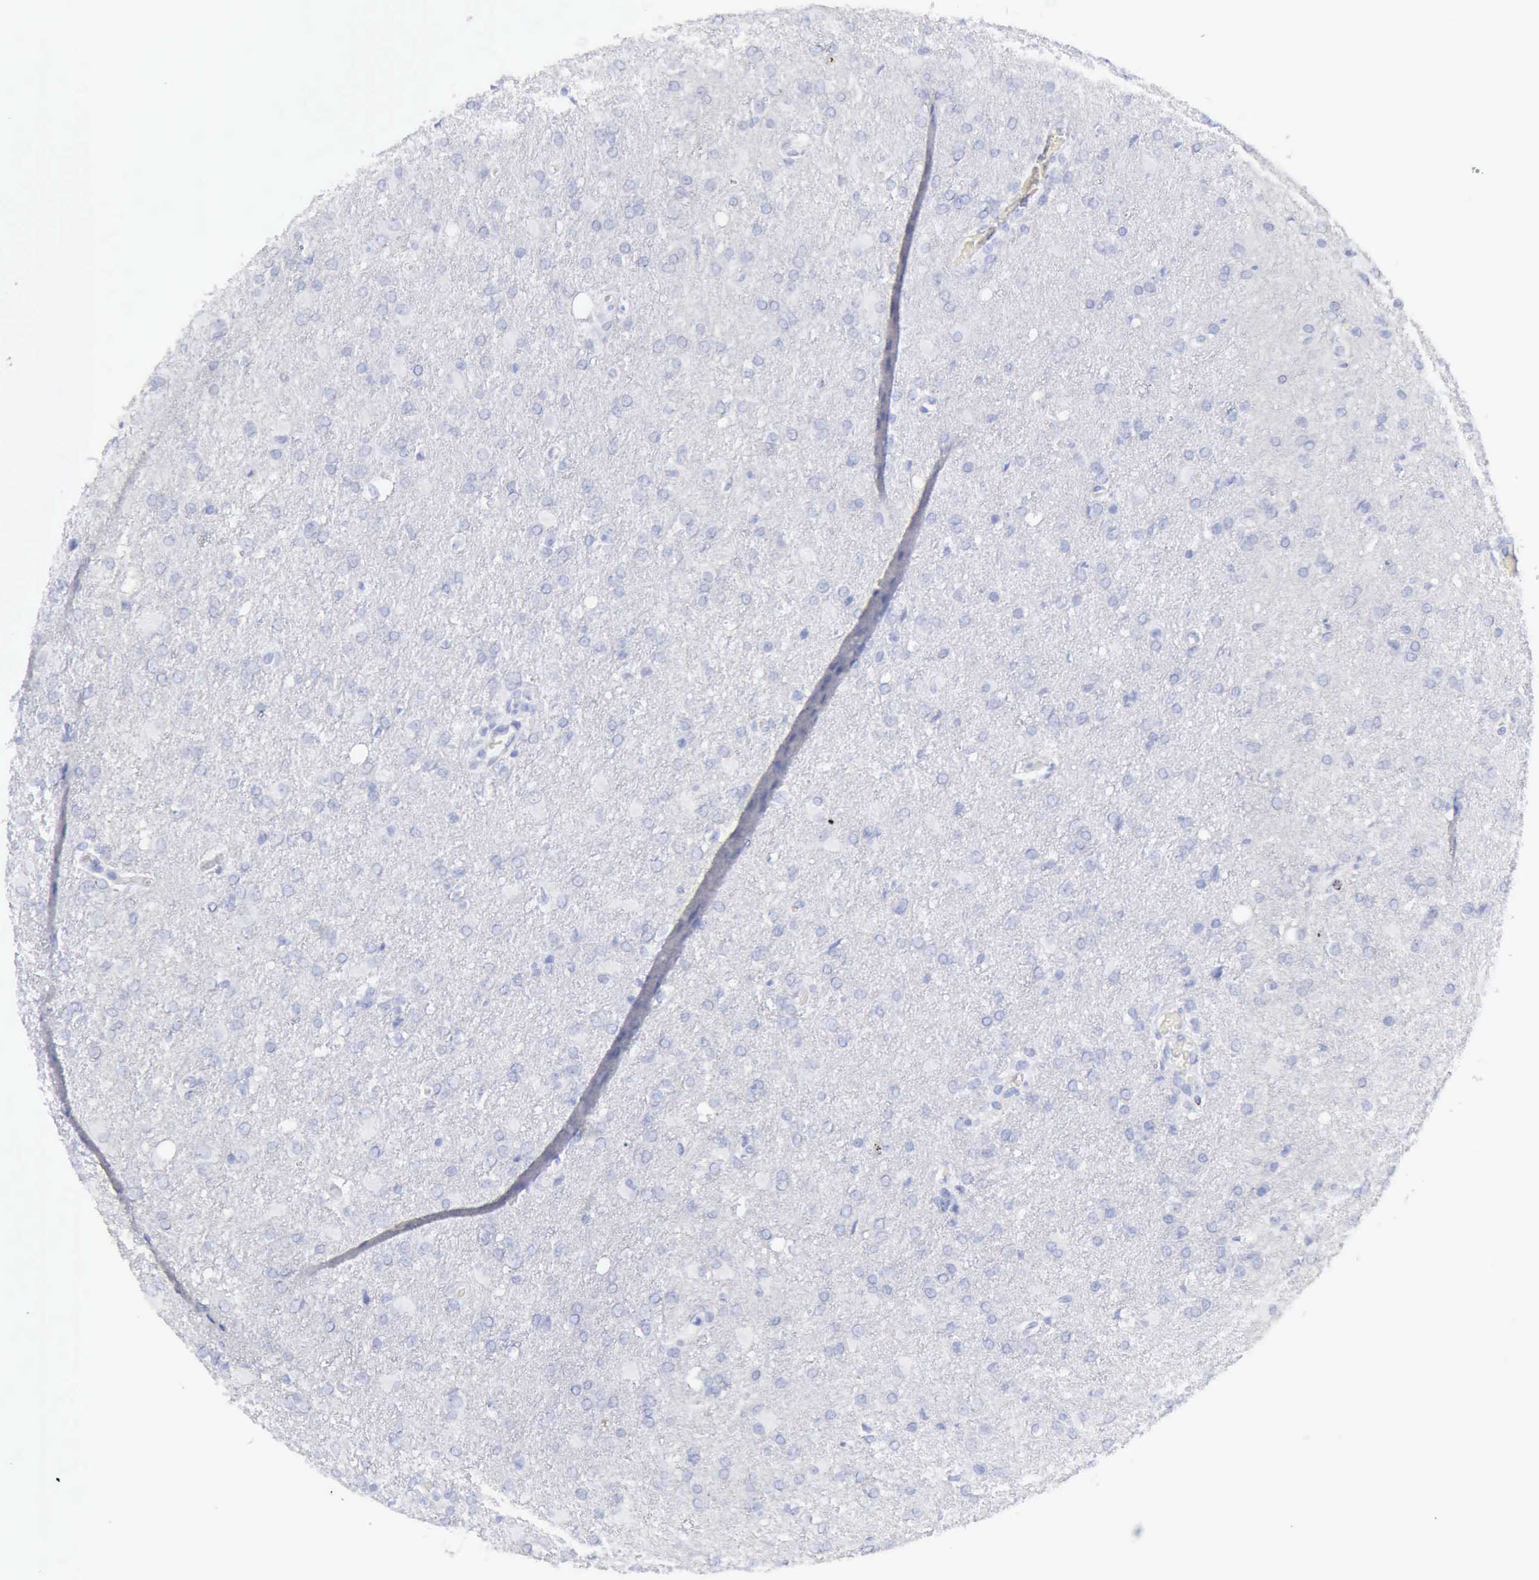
{"staining": {"intensity": "negative", "quantity": "none", "location": "none"}, "tissue": "glioma", "cell_type": "Tumor cells", "image_type": "cancer", "snomed": [{"axis": "morphology", "description": "Glioma, malignant, High grade"}, {"axis": "topography", "description": "Brain"}], "caption": "Malignant glioma (high-grade) was stained to show a protein in brown. There is no significant expression in tumor cells. (DAB (3,3'-diaminobenzidine) immunohistochemistry visualized using brightfield microscopy, high magnification).", "gene": "GZMB", "patient": {"sex": "male", "age": 68}}